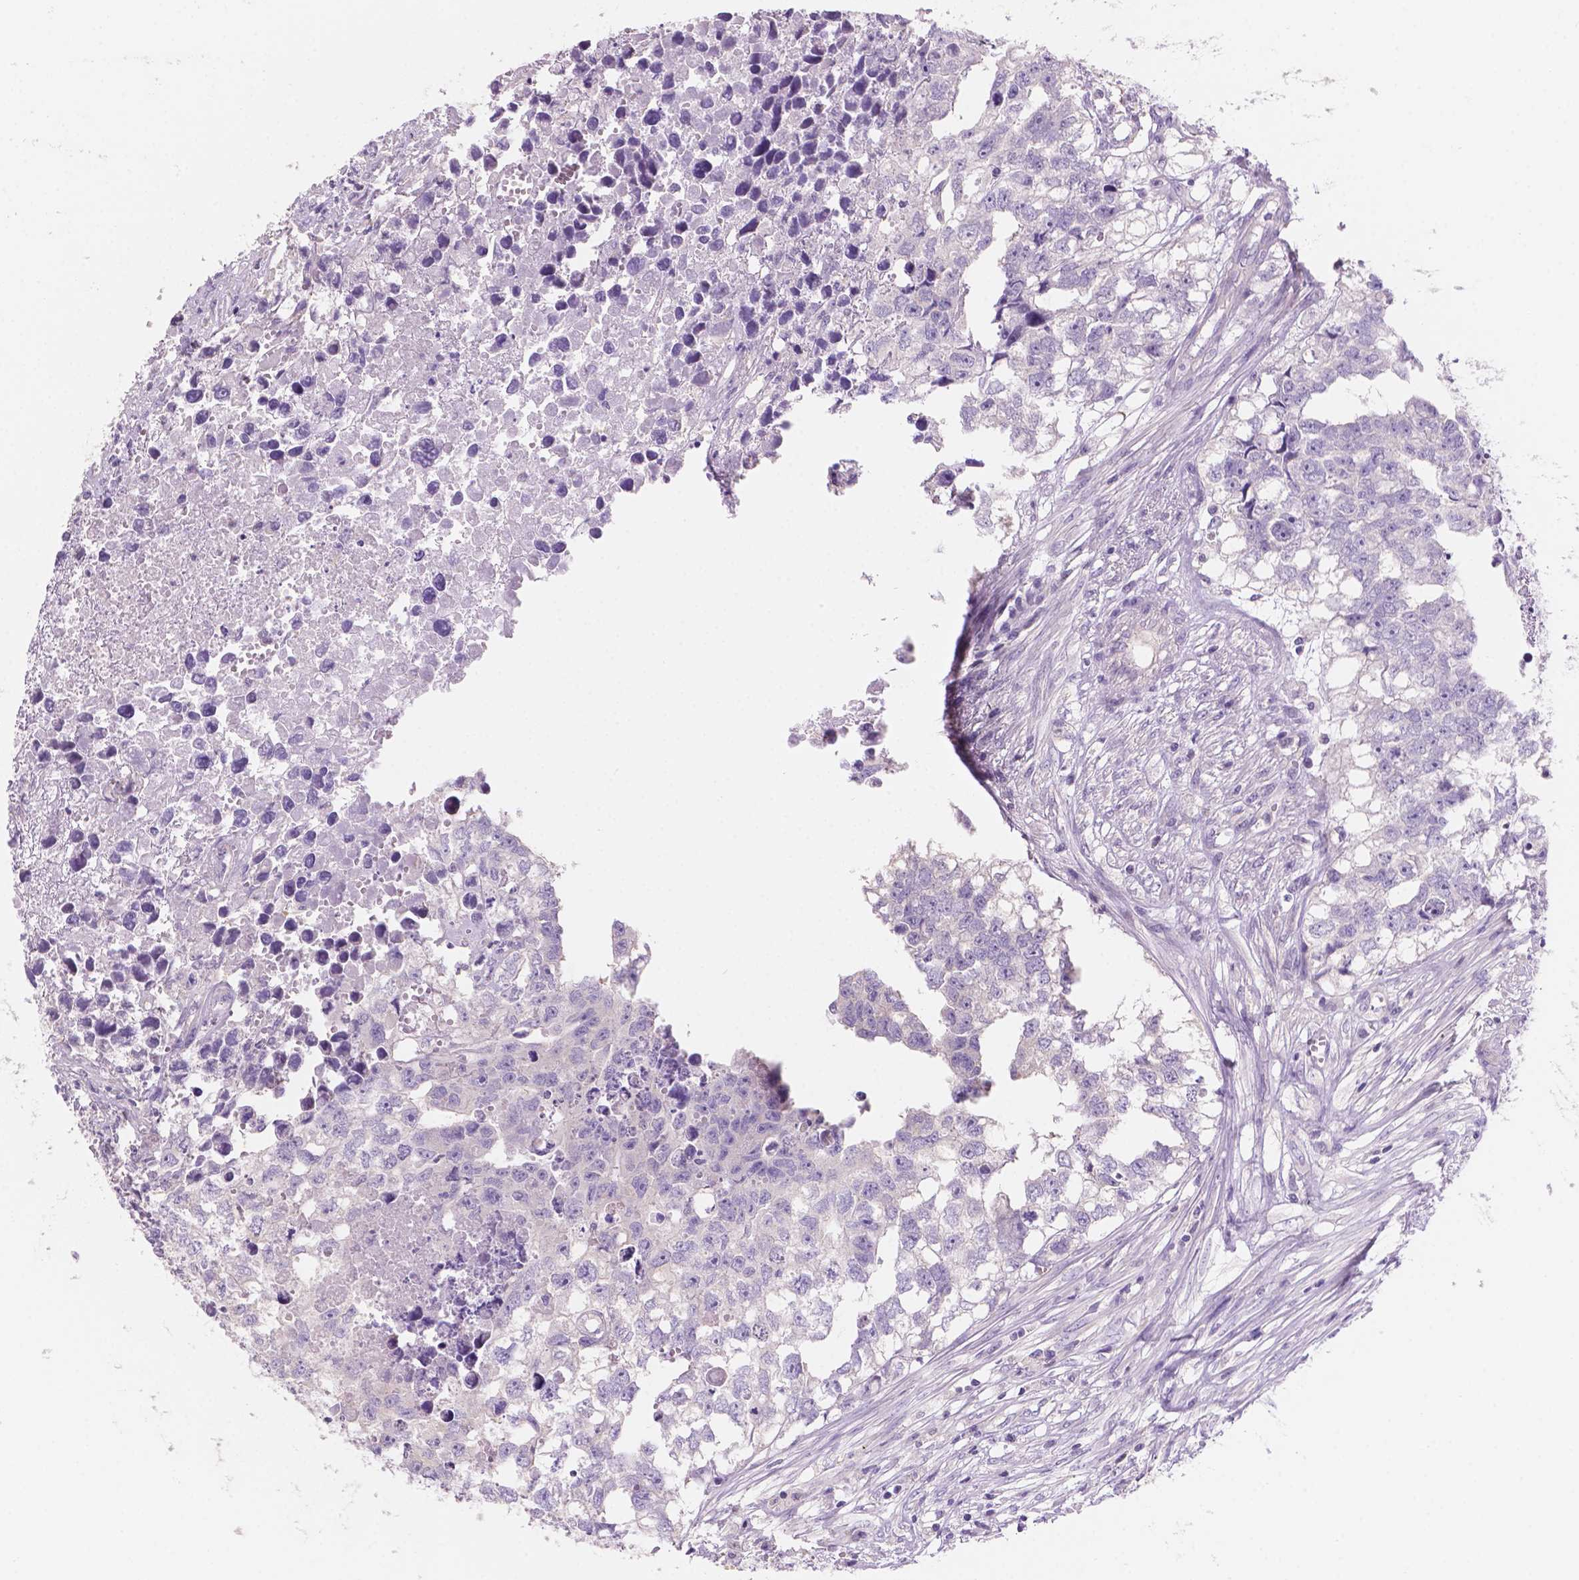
{"staining": {"intensity": "negative", "quantity": "none", "location": "none"}, "tissue": "testis cancer", "cell_type": "Tumor cells", "image_type": "cancer", "snomed": [{"axis": "morphology", "description": "Carcinoma, Embryonal, NOS"}, {"axis": "morphology", "description": "Teratoma, malignant, NOS"}, {"axis": "topography", "description": "Testis"}], "caption": "Immunohistochemical staining of testis embryonal carcinoma displays no significant staining in tumor cells.", "gene": "SBSN", "patient": {"sex": "male", "age": 44}}